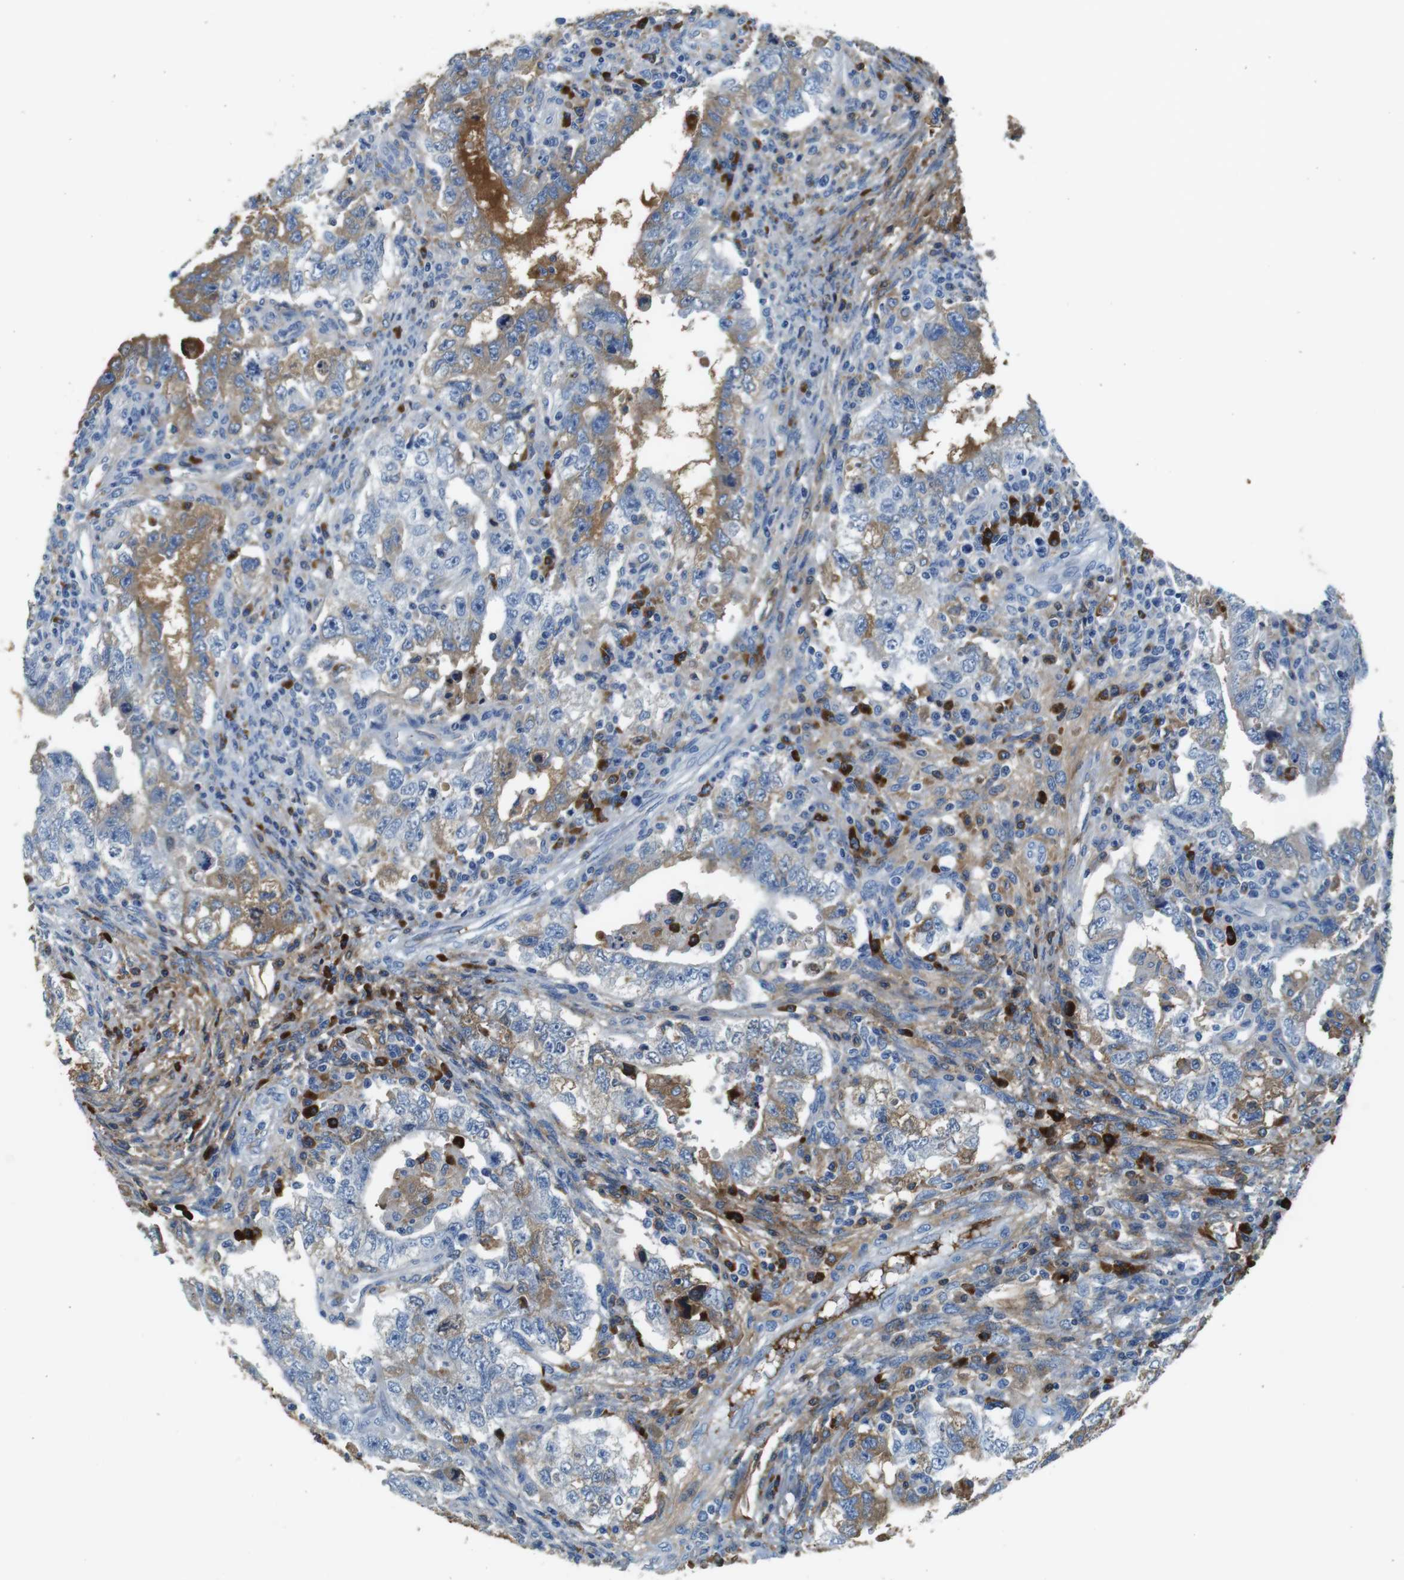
{"staining": {"intensity": "moderate", "quantity": "<25%", "location": "cytoplasmic/membranous"}, "tissue": "testis cancer", "cell_type": "Tumor cells", "image_type": "cancer", "snomed": [{"axis": "morphology", "description": "Carcinoma, Embryonal, NOS"}, {"axis": "topography", "description": "Testis"}], "caption": "Testis cancer (embryonal carcinoma) was stained to show a protein in brown. There is low levels of moderate cytoplasmic/membranous positivity in about <25% of tumor cells.", "gene": "IGKC", "patient": {"sex": "male", "age": 26}}